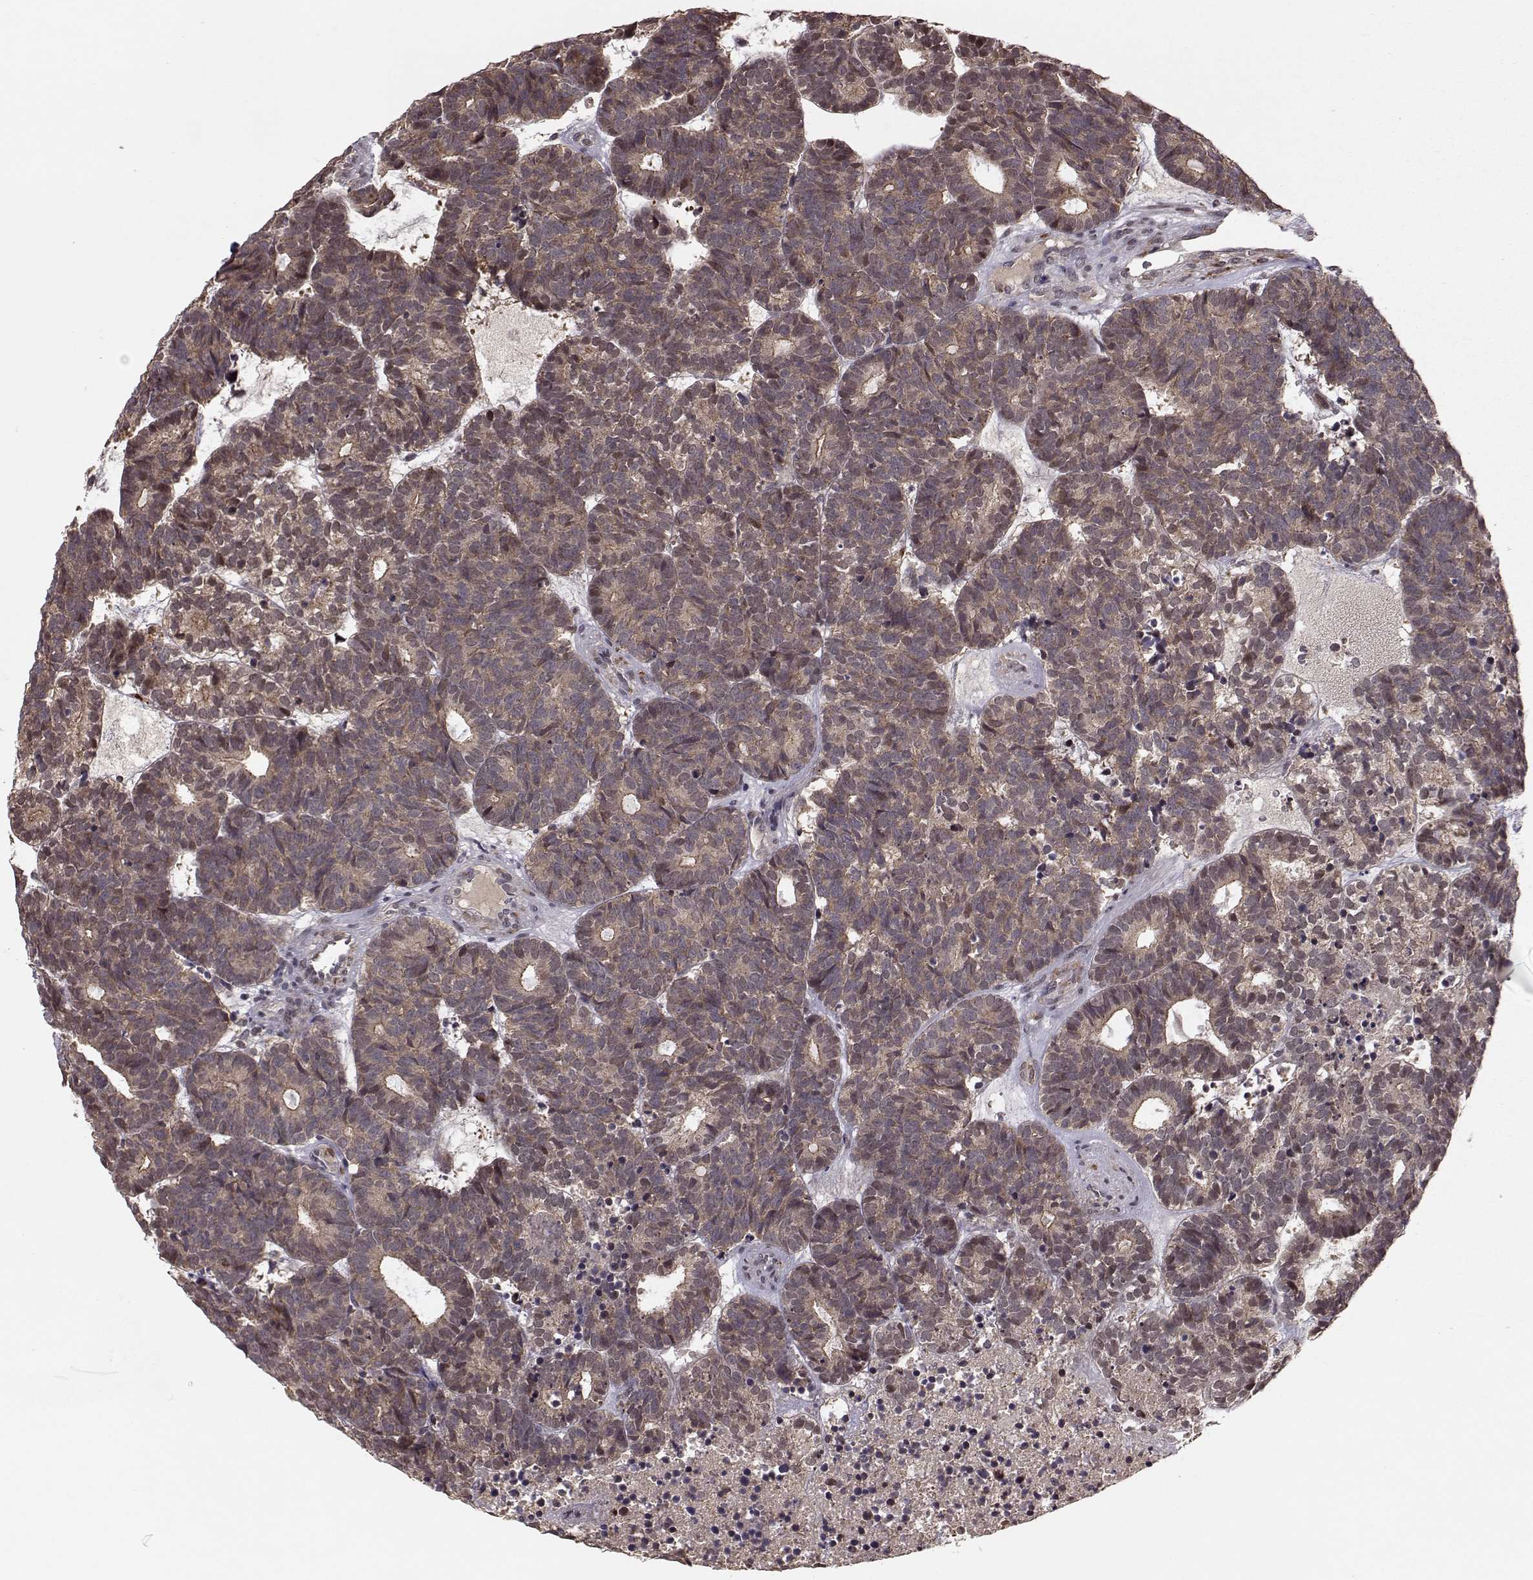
{"staining": {"intensity": "weak", "quantity": ">75%", "location": "cytoplasmic/membranous"}, "tissue": "head and neck cancer", "cell_type": "Tumor cells", "image_type": "cancer", "snomed": [{"axis": "morphology", "description": "Adenocarcinoma, NOS"}, {"axis": "topography", "description": "Head-Neck"}], "caption": "A brown stain highlights weak cytoplasmic/membranous positivity of a protein in head and neck cancer (adenocarcinoma) tumor cells.", "gene": "PLEKHG3", "patient": {"sex": "female", "age": 81}}